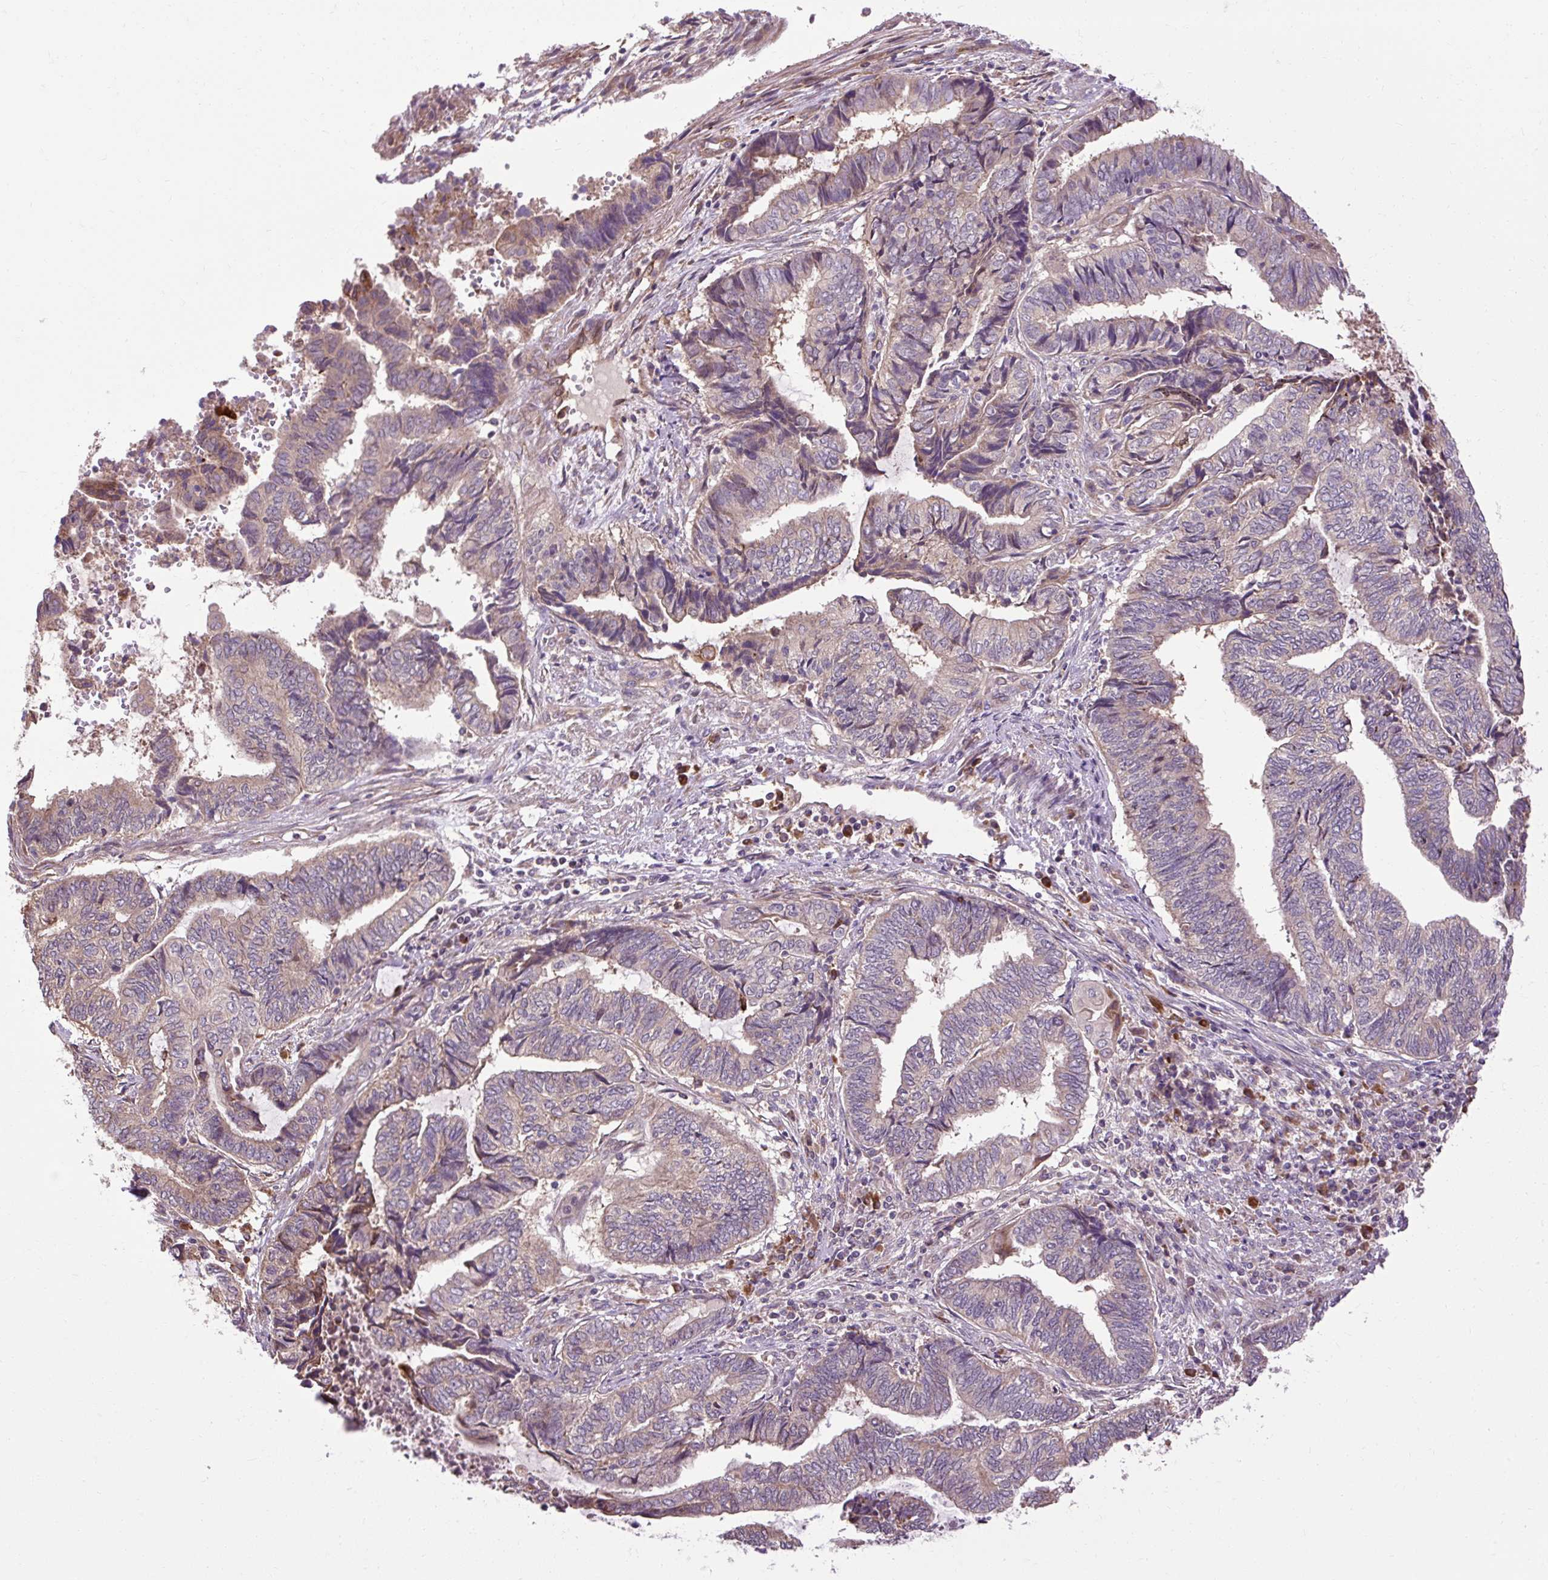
{"staining": {"intensity": "weak", "quantity": "25%-75%", "location": "cytoplasmic/membranous"}, "tissue": "endometrial cancer", "cell_type": "Tumor cells", "image_type": "cancer", "snomed": [{"axis": "morphology", "description": "Adenocarcinoma, NOS"}, {"axis": "topography", "description": "Uterus"}, {"axis": "topography", "description": "Endometrium"}], "caption": "The photomicrograph exhibits staining of endometrial cancer (adenocarcinoma), revealing weak cytoplasmic/membranous protein expression (brown color) within tumor cells. The staining was performed using DAB (3,3'-diaminobenzidine), with brown indicating positive protein expression. Nuclei are stained blue with hematoxylin.", "gene": "FLRT1", "patient": {"sex": "female", "age": 70}}